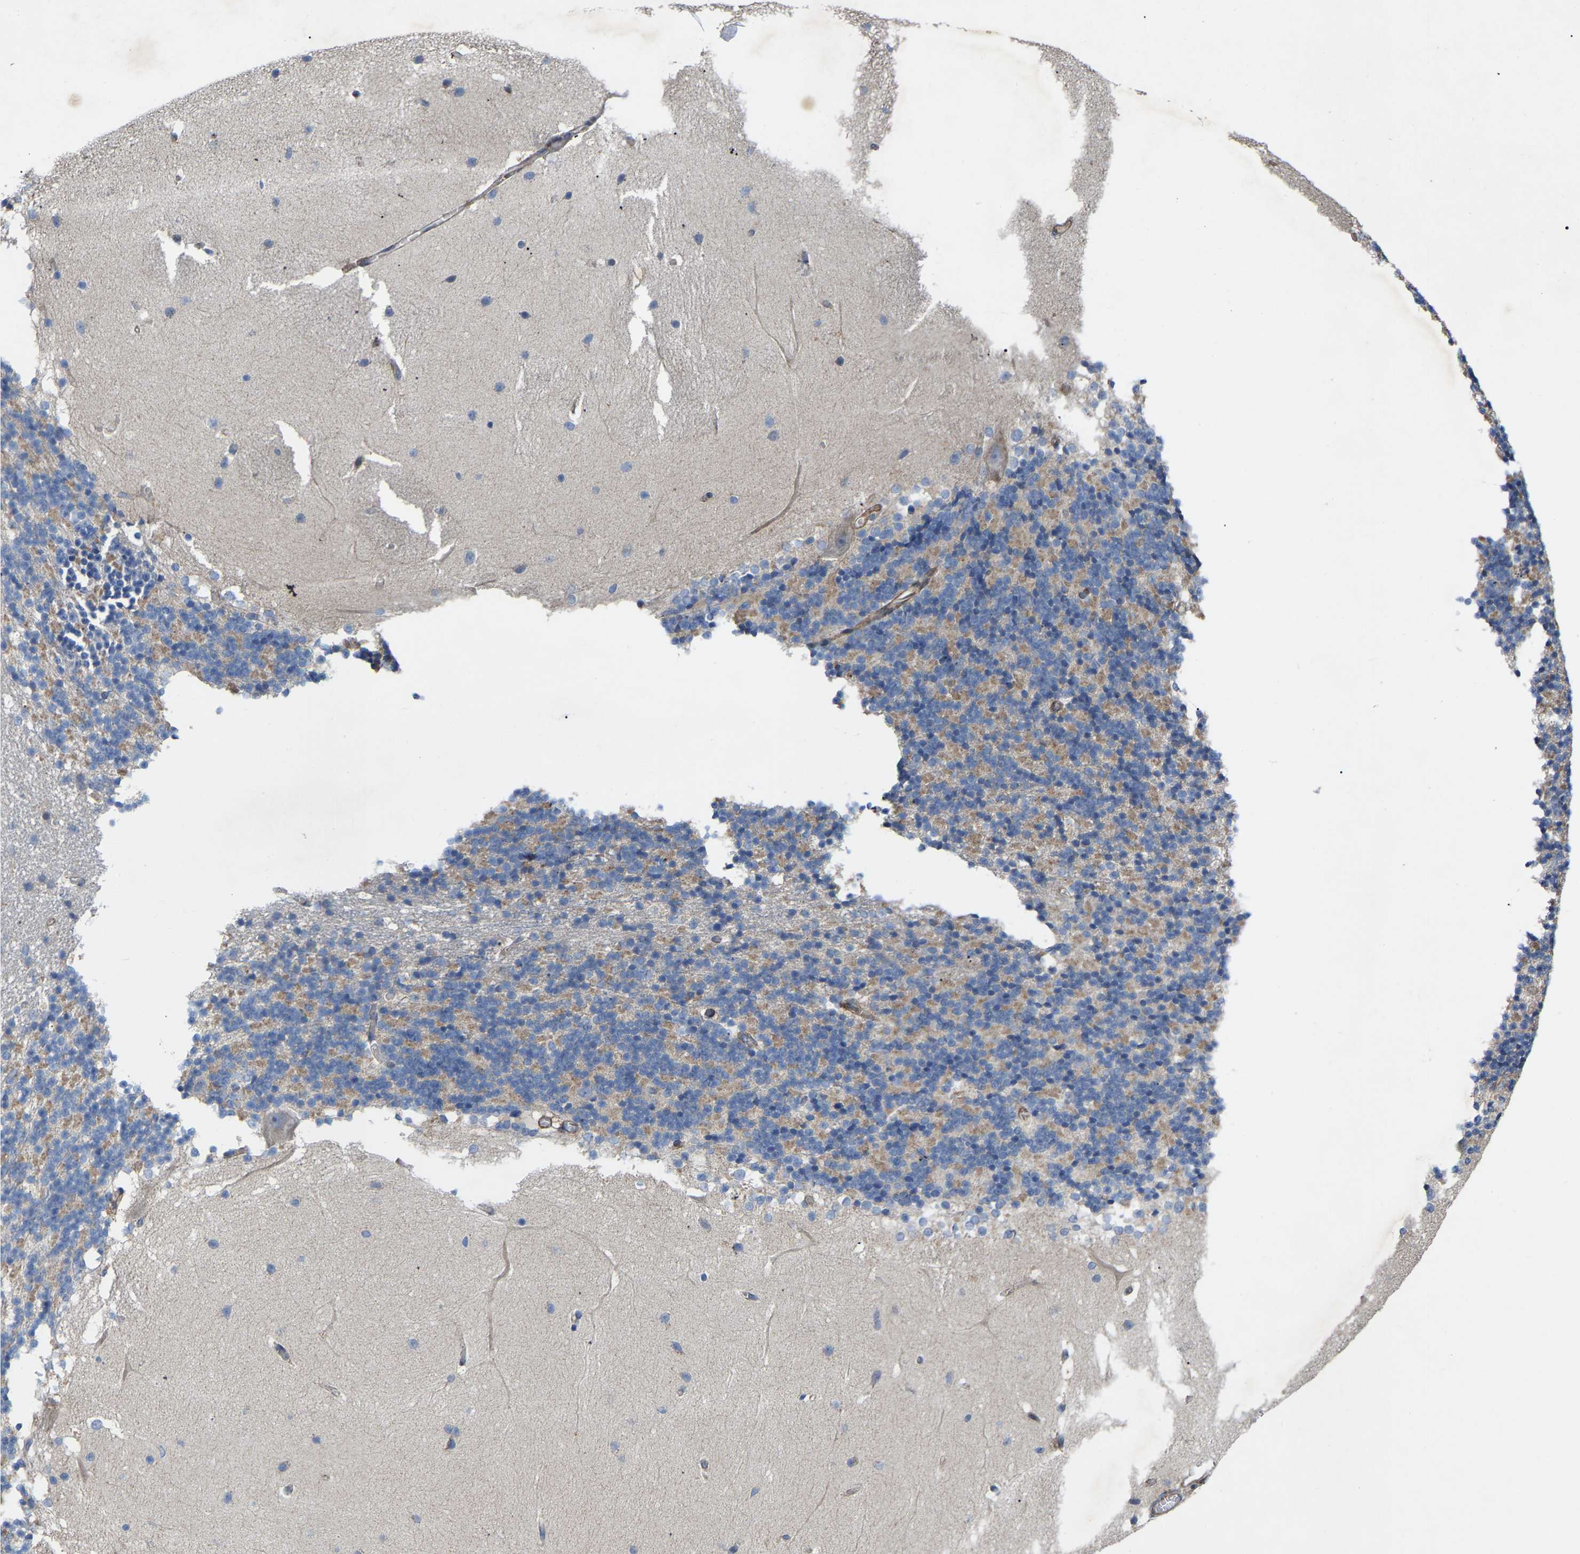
{"staining": {"intensity": "moderate", "quantity": "25%-75%", "location": "cytoplasmic/membranous"}, "tissue": "cerebellum", "cell_type": "Cells in granular layer", "image_type": "normal", "snomed": [{"axis": "morphology", "description": "Normal tissue, NOS"}, {"axis": "topography", "description": "Cerebellum"}], "caption": "Immunohistochemistry (DAB) staining of benign human cerebellum displays moderate cytoplasmic/membranous protein expression in approximately 25%-75% of cells in granular layer.", "gene": "TOR1B", "patient": {"sex": "female", "age": 19}}